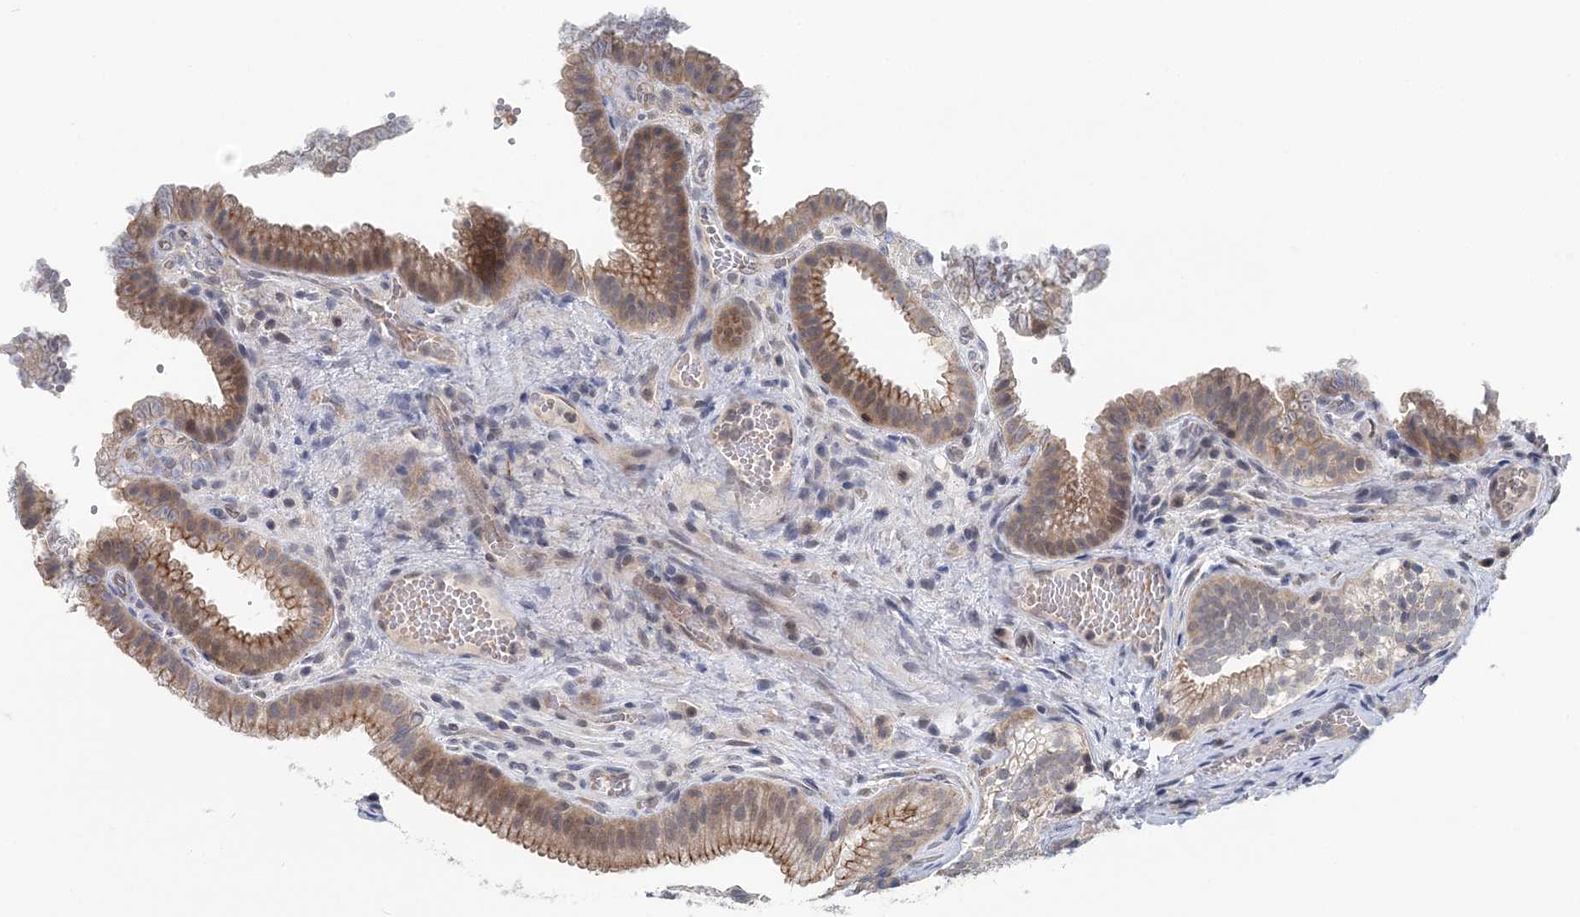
{"staining": {"intensity": "moderate", "quantity": ">75%", "location": "cytoplasmic/membranous,nuclear"}, "tissue": "gallbladder", "cell_type": "Glandular cells", "image_type": "normal", "snomed": [{"axis": "morphology", "description": "Normal tissue, NOS"}, {"axis": "topography", "description": "Gallbladder"}], "caption": "IHC image of unremarkable gallbladder: gallbladder stained using immunohistochemistry (IHC) reveals medium levels of moderate protein expression localized specifically in the cytoplasmic/membranous,nuclear of glandular cells, appearing as a cytoplasmic/membranous,nuclear brown color.", "gene": "HYCC2", "patient": {"sex": "female", "age": 30}}